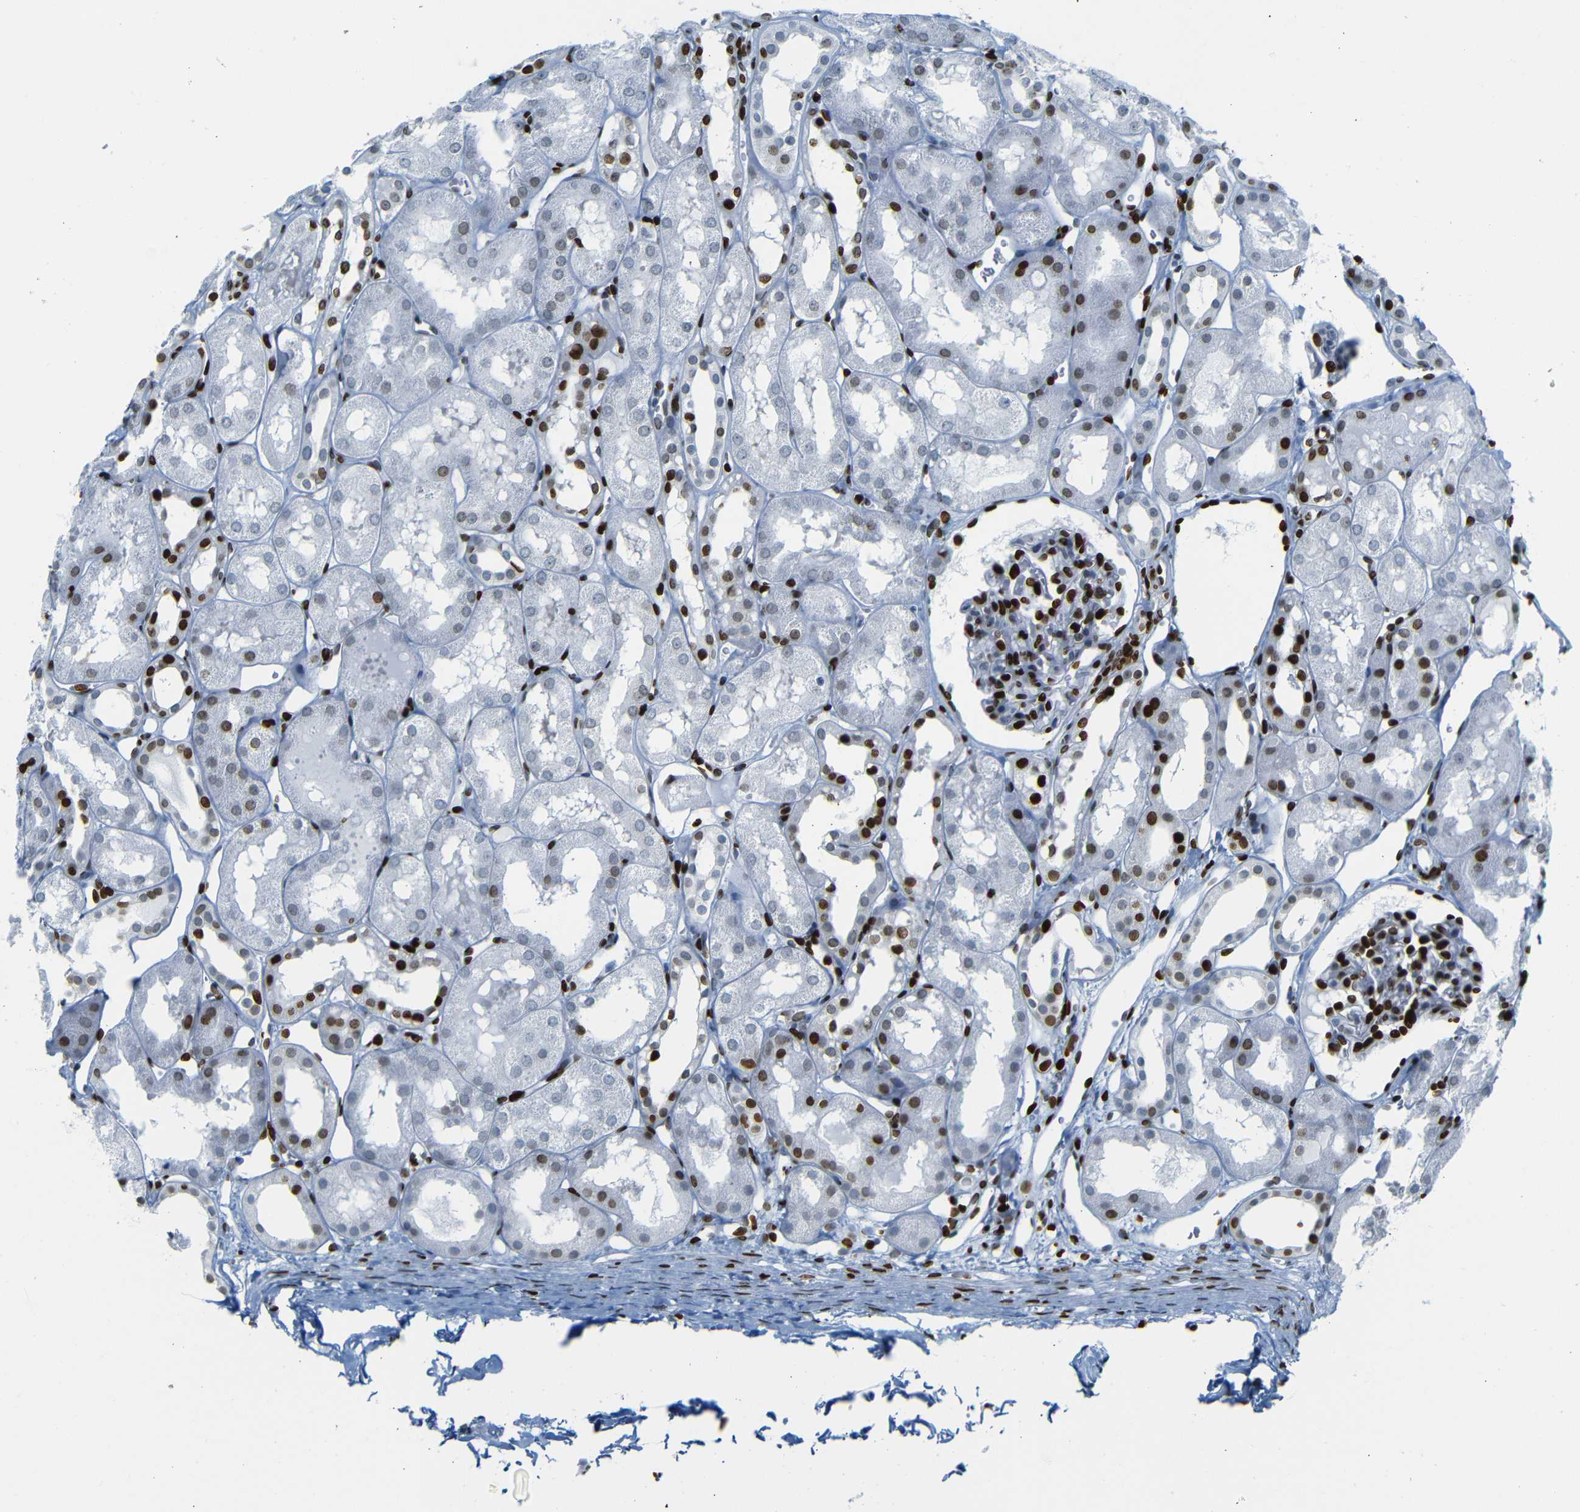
{"staining": {"intensity": "strong", "quantity": ">75%", "location": "nuclear"}, "tissue": "kidney", "cell_type": "Cells in glomeruli", "image_type": "normal", "snomed": [{"axis": "morphology", "description": "Normal tissue, NOS"}, {"axis": "topography", "description": "Kidney"}, {"axis": "topography", "description": "Urinary bladder"}], "caption": "Protein staining of benign kidney reveals strong nuclear positivity in about >75% of cells in glomeruli. (DAB (3,3'-diaminobenzidine) IHC with brightfield microscopy, high magnification).", "gene": "NPIPB15", "patient": {"sex": "male", "age": 16}}